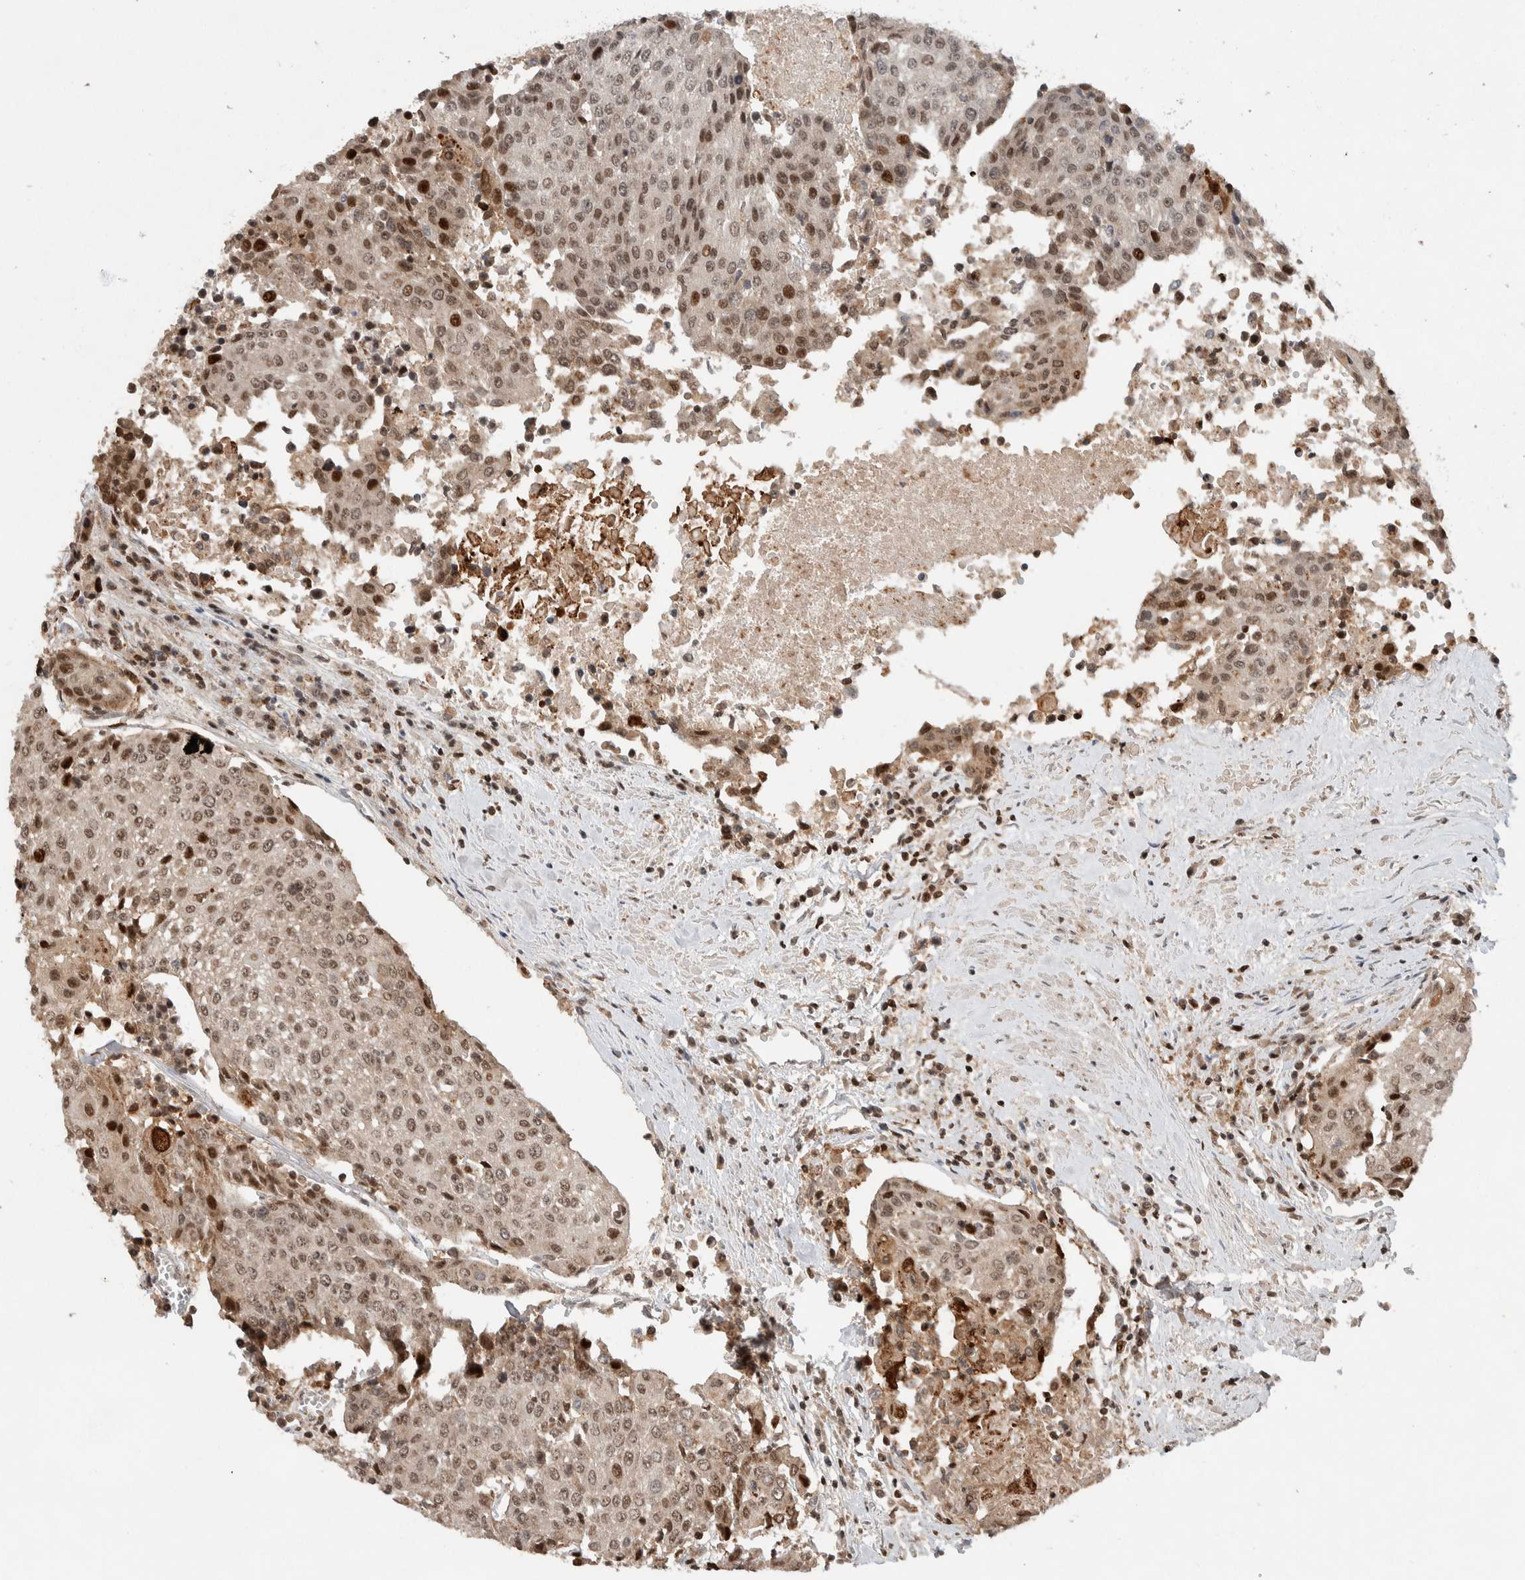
{"staining": {"intensity": "moderate", "quantity": "25%-75%", "location": "nuclear"}, "tissue": "urothelial cancer", "cell_type": "Tumor cells", "image_type": "cancer", "snomed": [{"axis": "morphology", "description": "Urothelial carcinoma, High grade"}, {"axis": "topography", "description": "Urinary bladder"}], "caption": "Immunohistochemical staining of human high-grade urothelial carcinoma exhibits medium levels of moderate nuclear staining in approximately 25%-75% of tumor cells.", "gene": "ZNF521", "patient": {"sex": "female", "age": 85}}